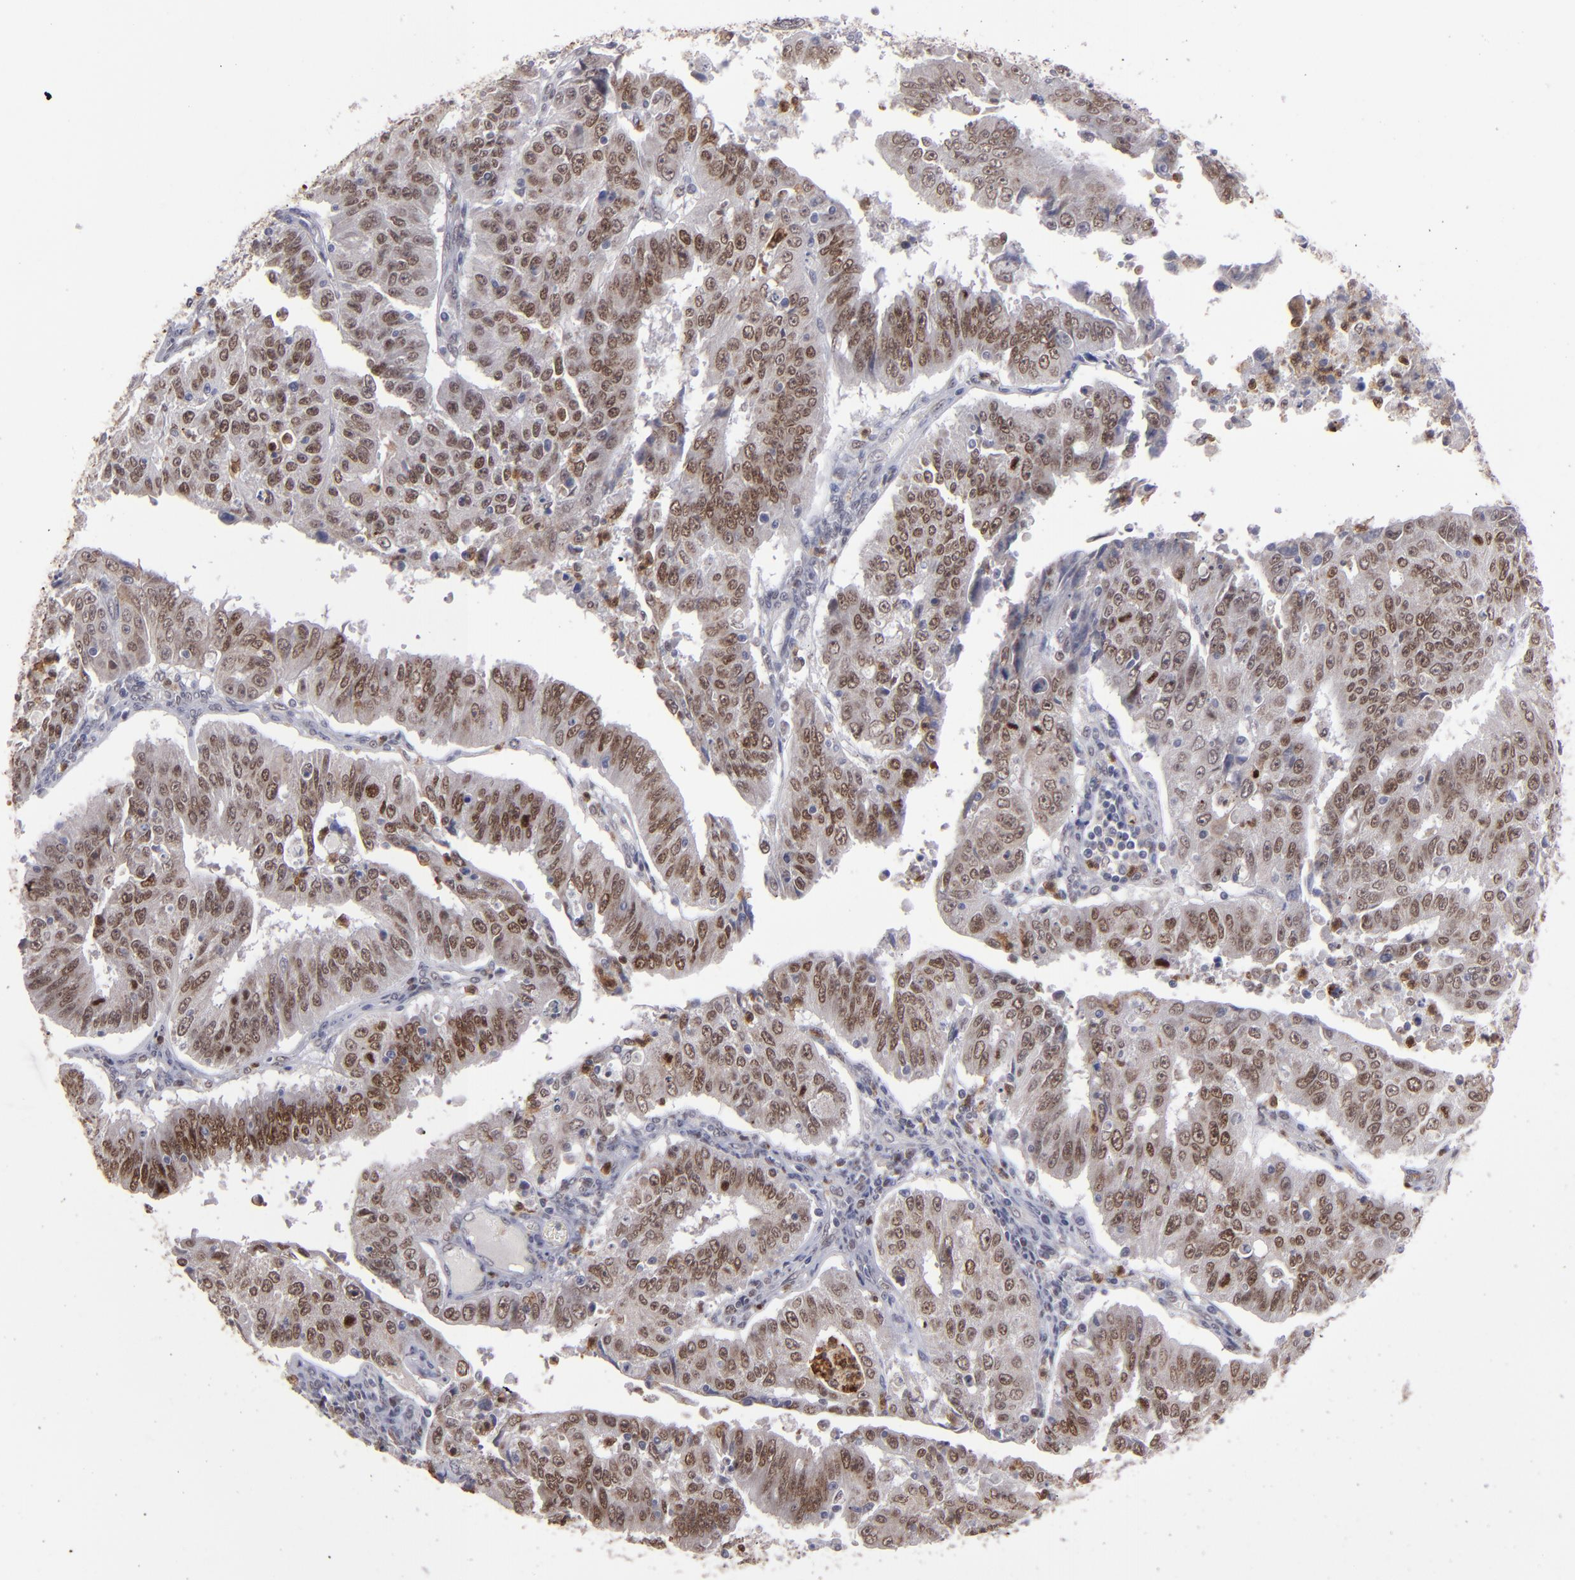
{"staining": {"intensity": "strong", "quantity": ">75%", "location": "cytoplasmic/membranous,nuclear"}, "tissue": "endometrial cancer", "cell_type": "Tumor cells", "image_type": "cancer", "snomed": [{"axis": "morphology", "description": "Adenocarcinoma, NOS"}, {"axis": "topography", "description": "Endometrium"}], "caption": "The immunohistochemical stain highlights strong cytoplasmic/membranous and nuclear positivity in tumor cells of adenocarcinoma (endometrial) tissue.", "gene": "RREB1", "patient": {"sex": "female", "age": 42}}